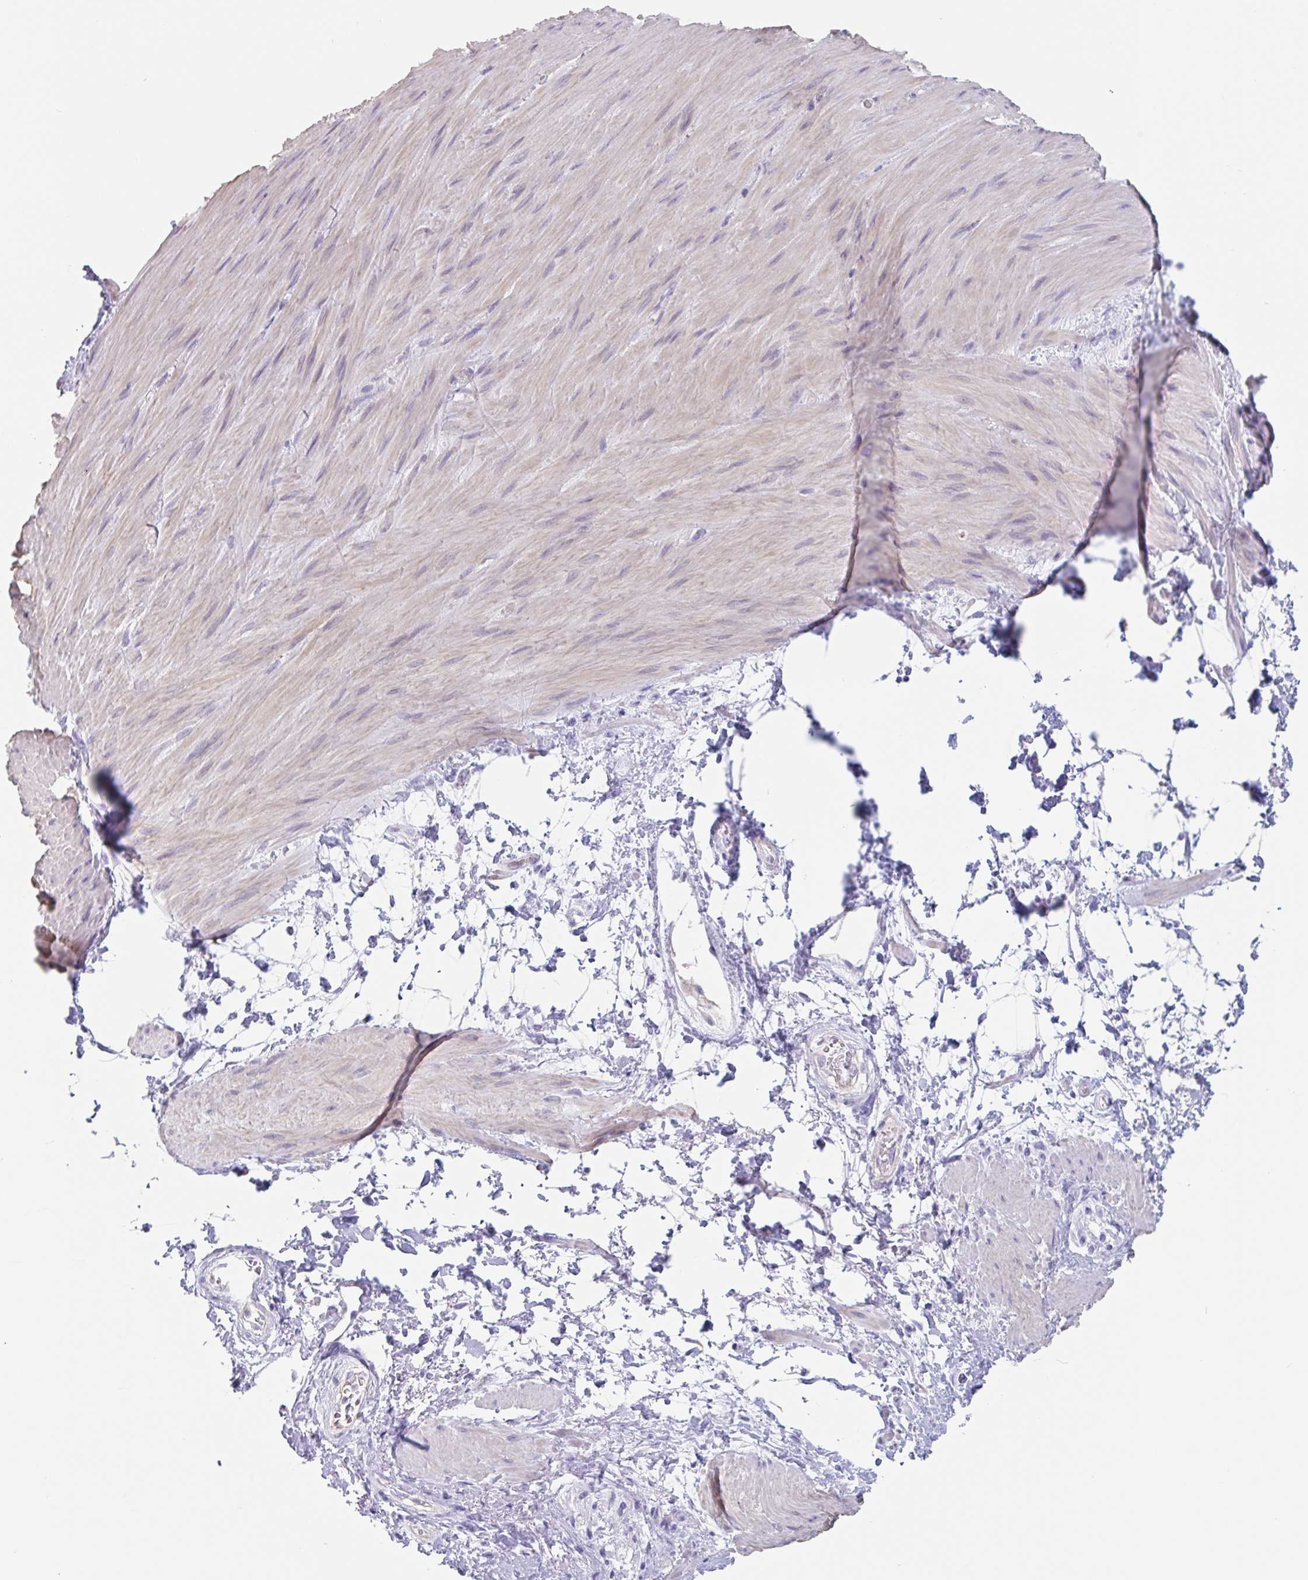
{"staining": {"intensity": "negative", "quantity": "none", "location": "none"}, "tissue": "smooth muscle", "cell_type": "Smooth muscle cells", "image_type": "normal", "snomed": [{"axis": "morphology", "description": "Normal tissue, NOS"}, {"axis": "topography", "description": "Smooth muscle"}, {"axis": "topography", "description": "Rectum"}], "caption": "This is an immunohistochemistry (IHC) image of unremarkable smooth muscle. There is no staining in smooth muscle cells.", "gene": "LENG9", "patient": {"sex": "male", "age": 53}}